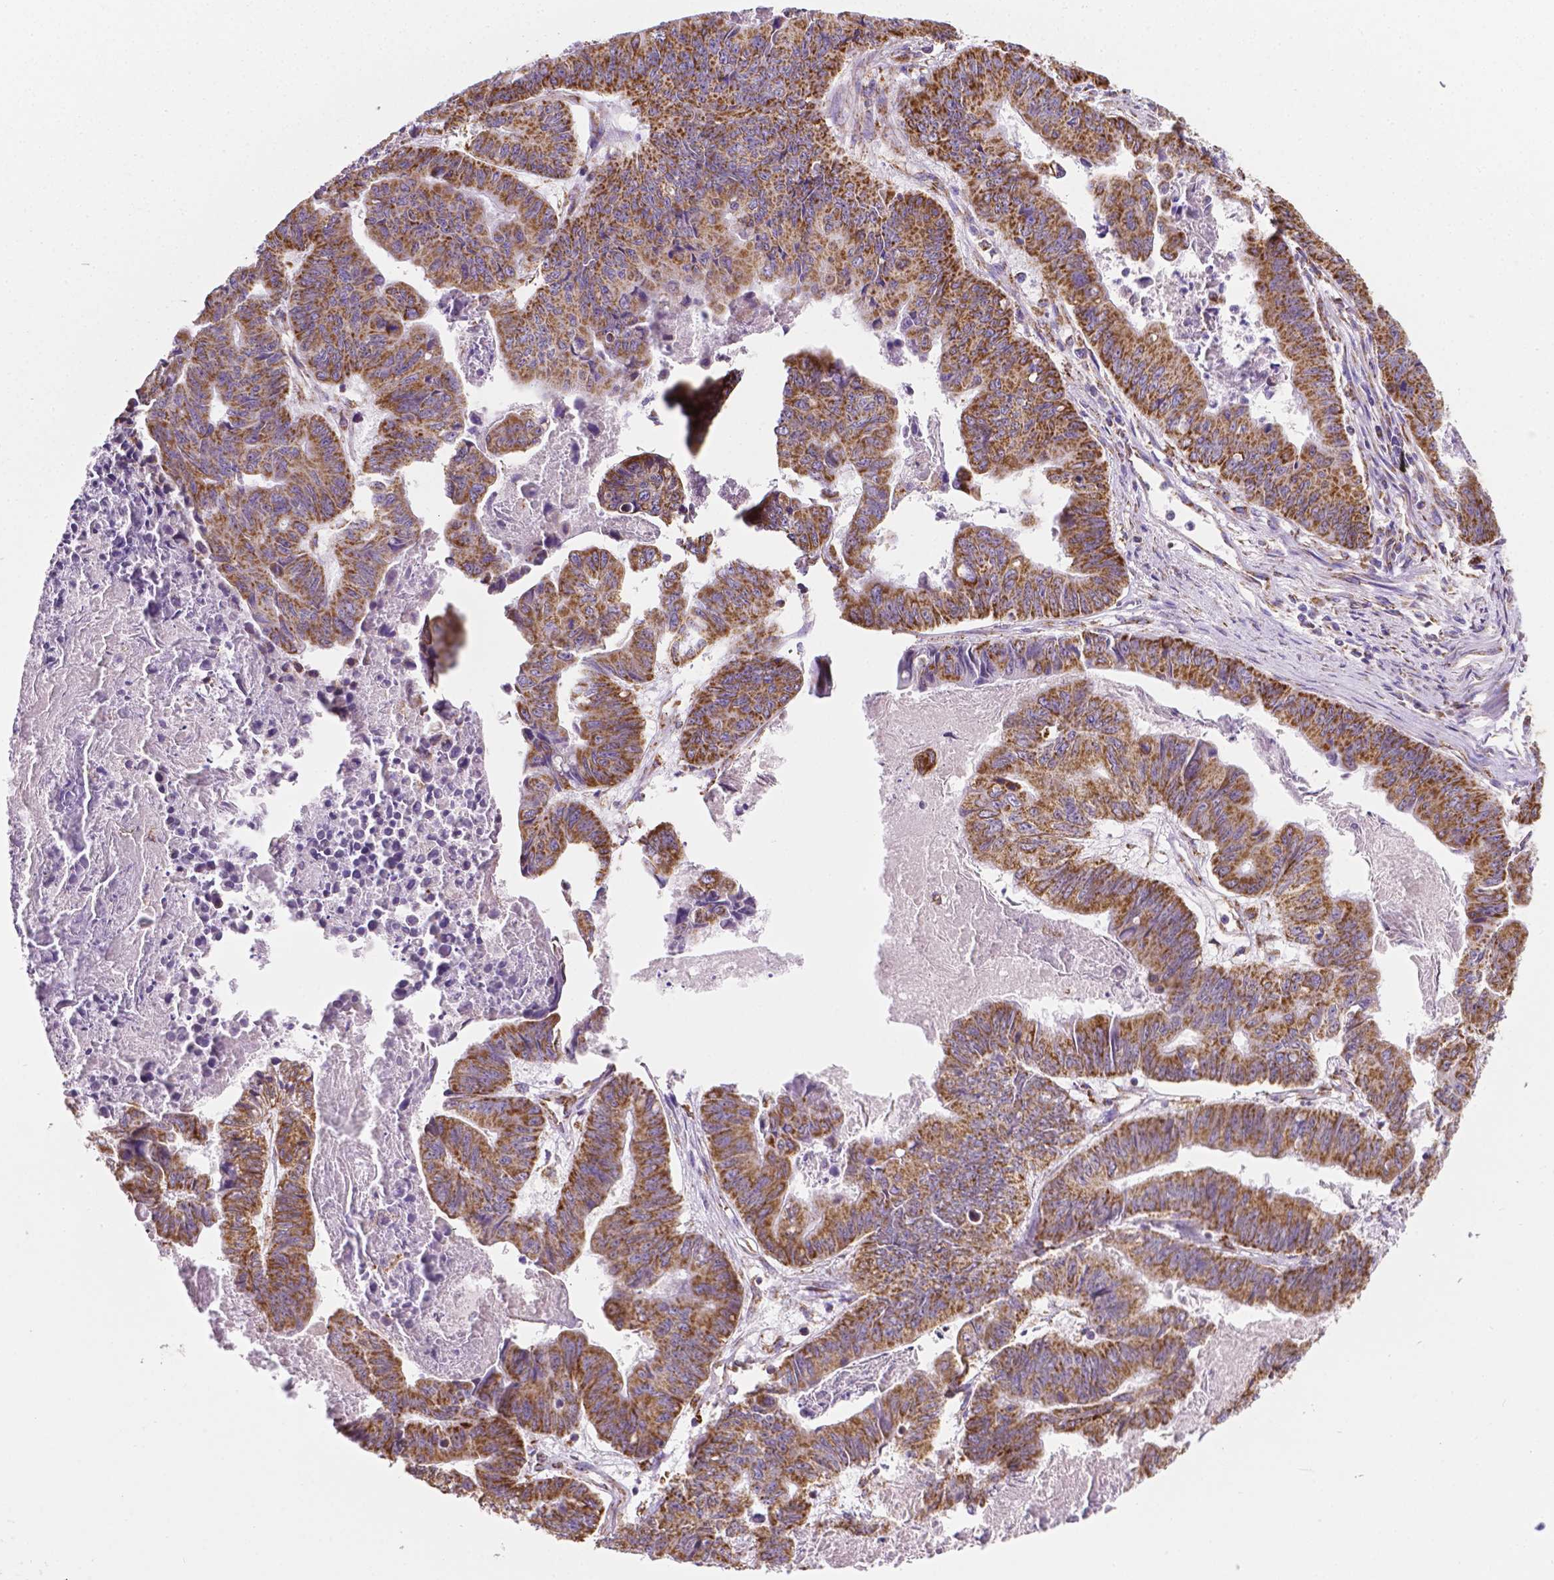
{"staining": {"intensity": "strong", "quantity": ">75%", "location": "cytoplasmic/membranous"}, "tissue": "stomach cancer", "cell_type": "Tumor cells", "image_type": "cancer", "snomed": [{"axis": "morphology", "description": "Adenocarcinoma, NOS"}, {"axis": "topography", "description": "Stomach, lower"}], "caption": "IHC of human stomach cancer (adenocarcinoma) exhibits high levels of strong cytoplasmic/membranous staining in about >75% of tumor cells.", "gene": "RMDN3", "patient": {"sex": "male", "age": 77}}